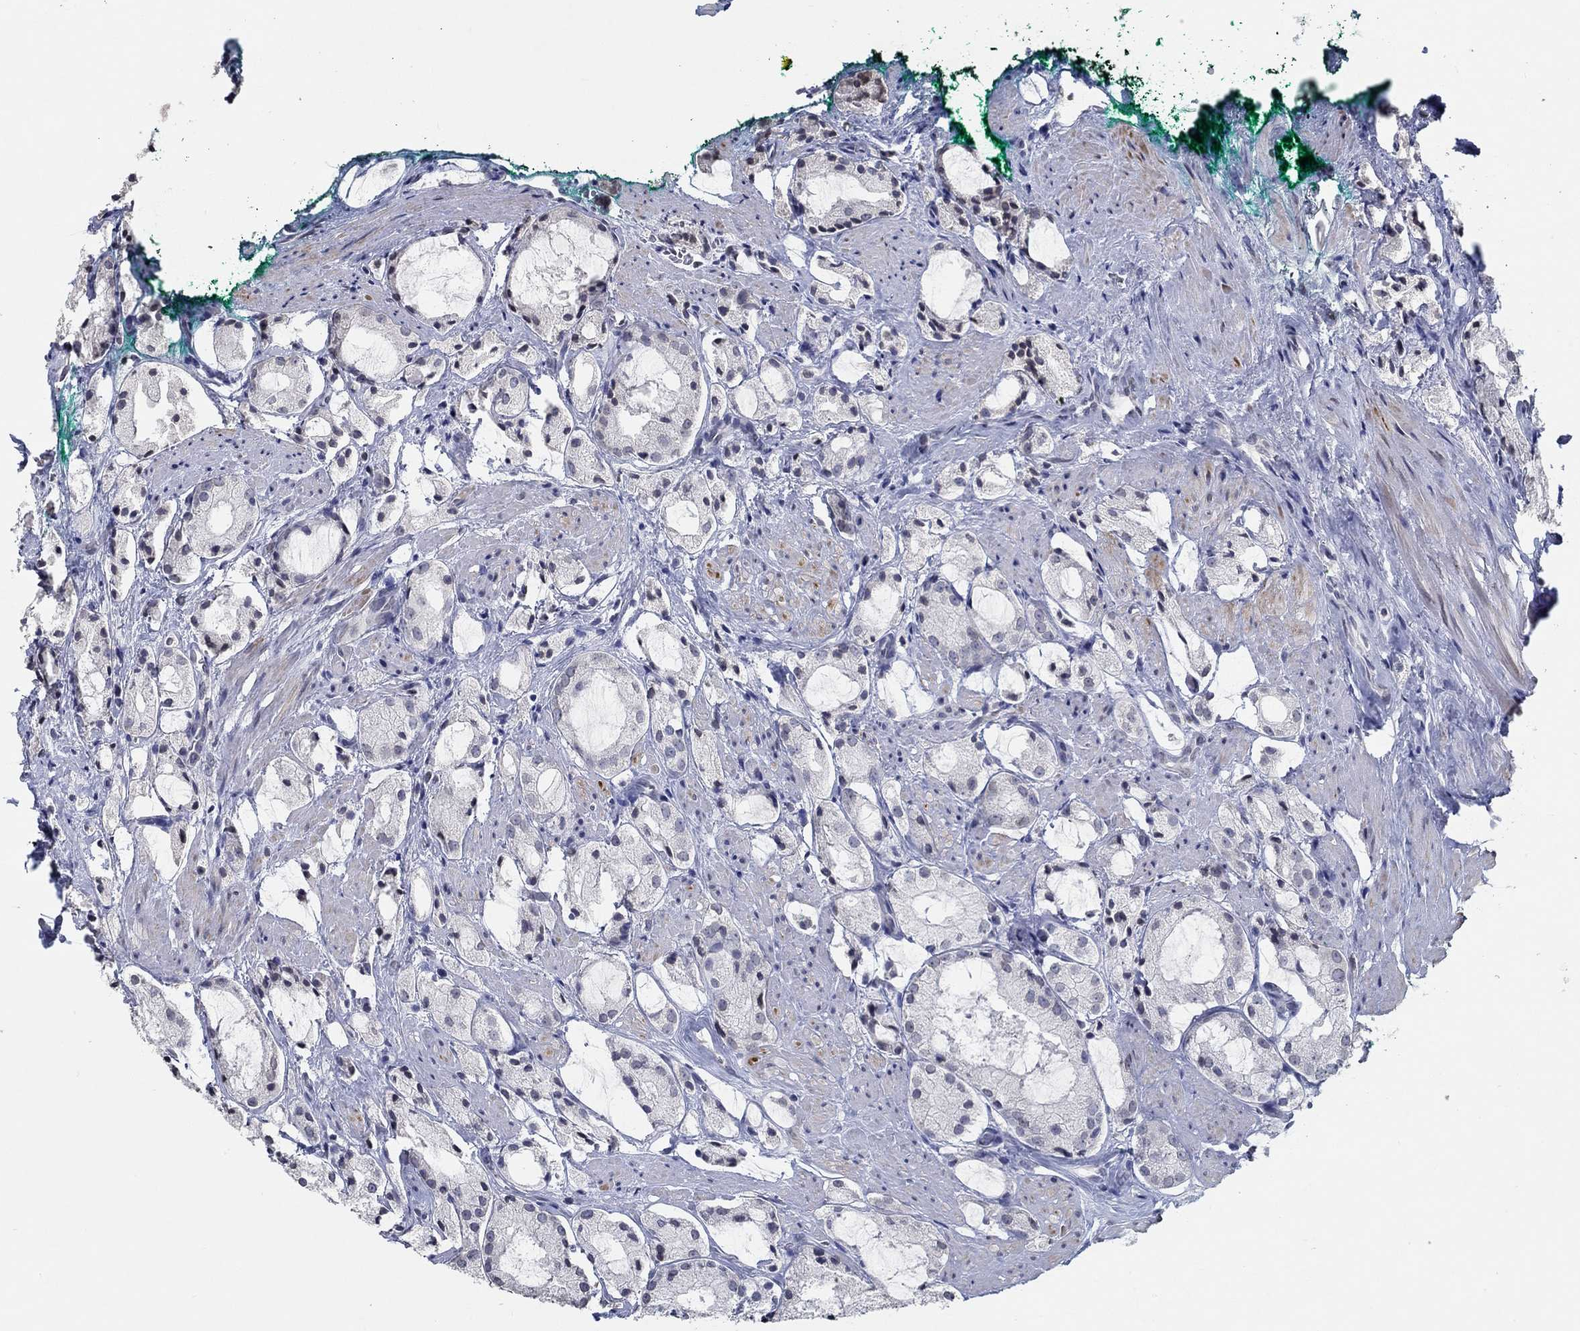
{"staining": {"intensity": "negative", "quantity": "none", "location": "none"}, "tissue": "prostate cancer", "cell_type": "Tumor cells", "image_type": "cancer", "snomed": [{"axis": "morphology", "description": "Adenocarcinoma, NOS"}, {"axis": "morphology", "description": "Adenocarcinoma, High grade"}, {"axis": "topography", "description": "Prostate"}], "caption": "Image shows no significant protein expression in tumor cells of prostate adenocarcinoma.", "gene": "NUP155", "patient": {"sex": "male", "age": 64}}